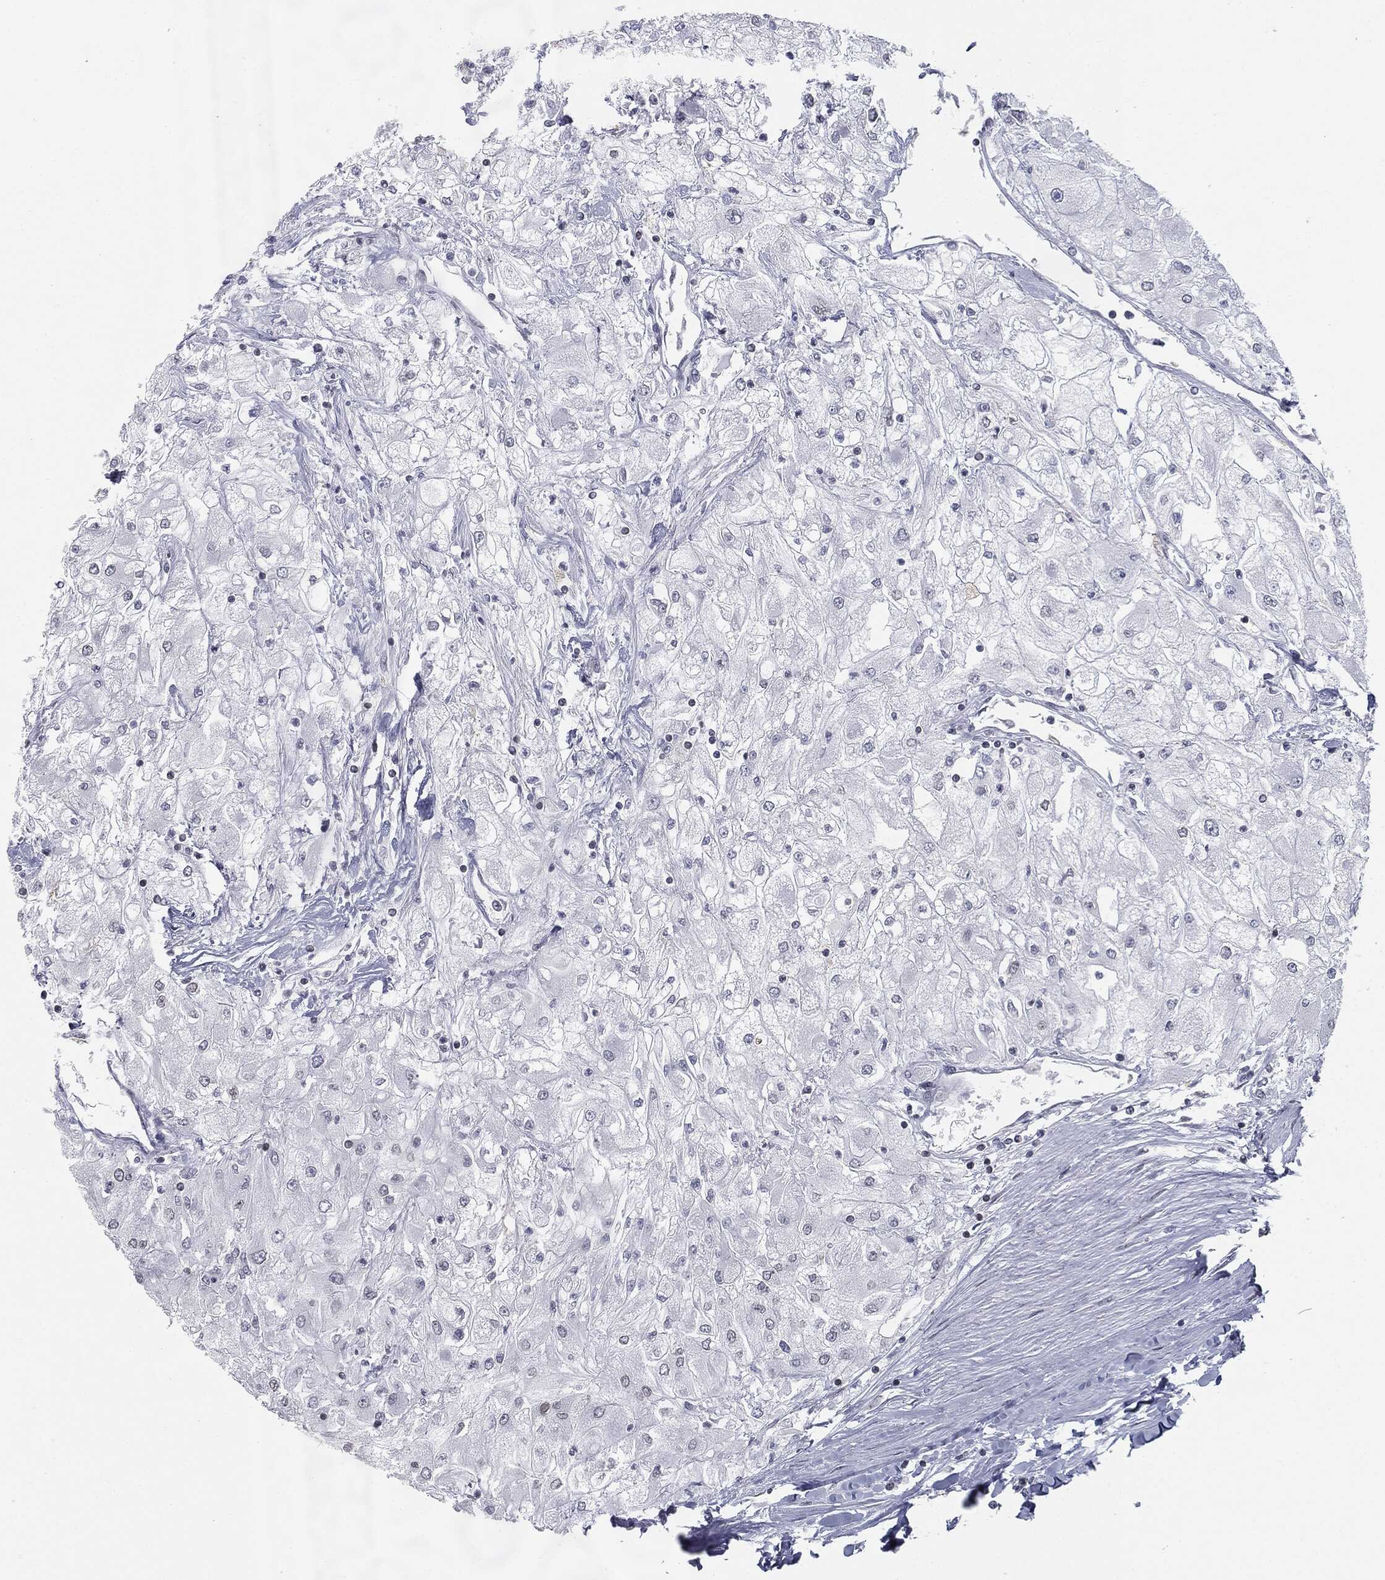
{"staining": {"intensity": "negative", "quantity": "none", "location": "none"}, "tissue": "renal cancer", "cell_type": "Tumor cells", "image_type": "cancer", "snomed": [{"axis": "morphology", "description": "Adenocarcinoma, NOS"}, {"axis": "topography", "description": "Kidney"}], "caption": "Immunohistochemistry micrograph of renal cancer stained for a protein (brown), which displays no staining in tumor cells. (IHC, brightfield microscopy, high magnification).", "gene": "ALDOB", "patient": {"sex": "male", "age": 80}}